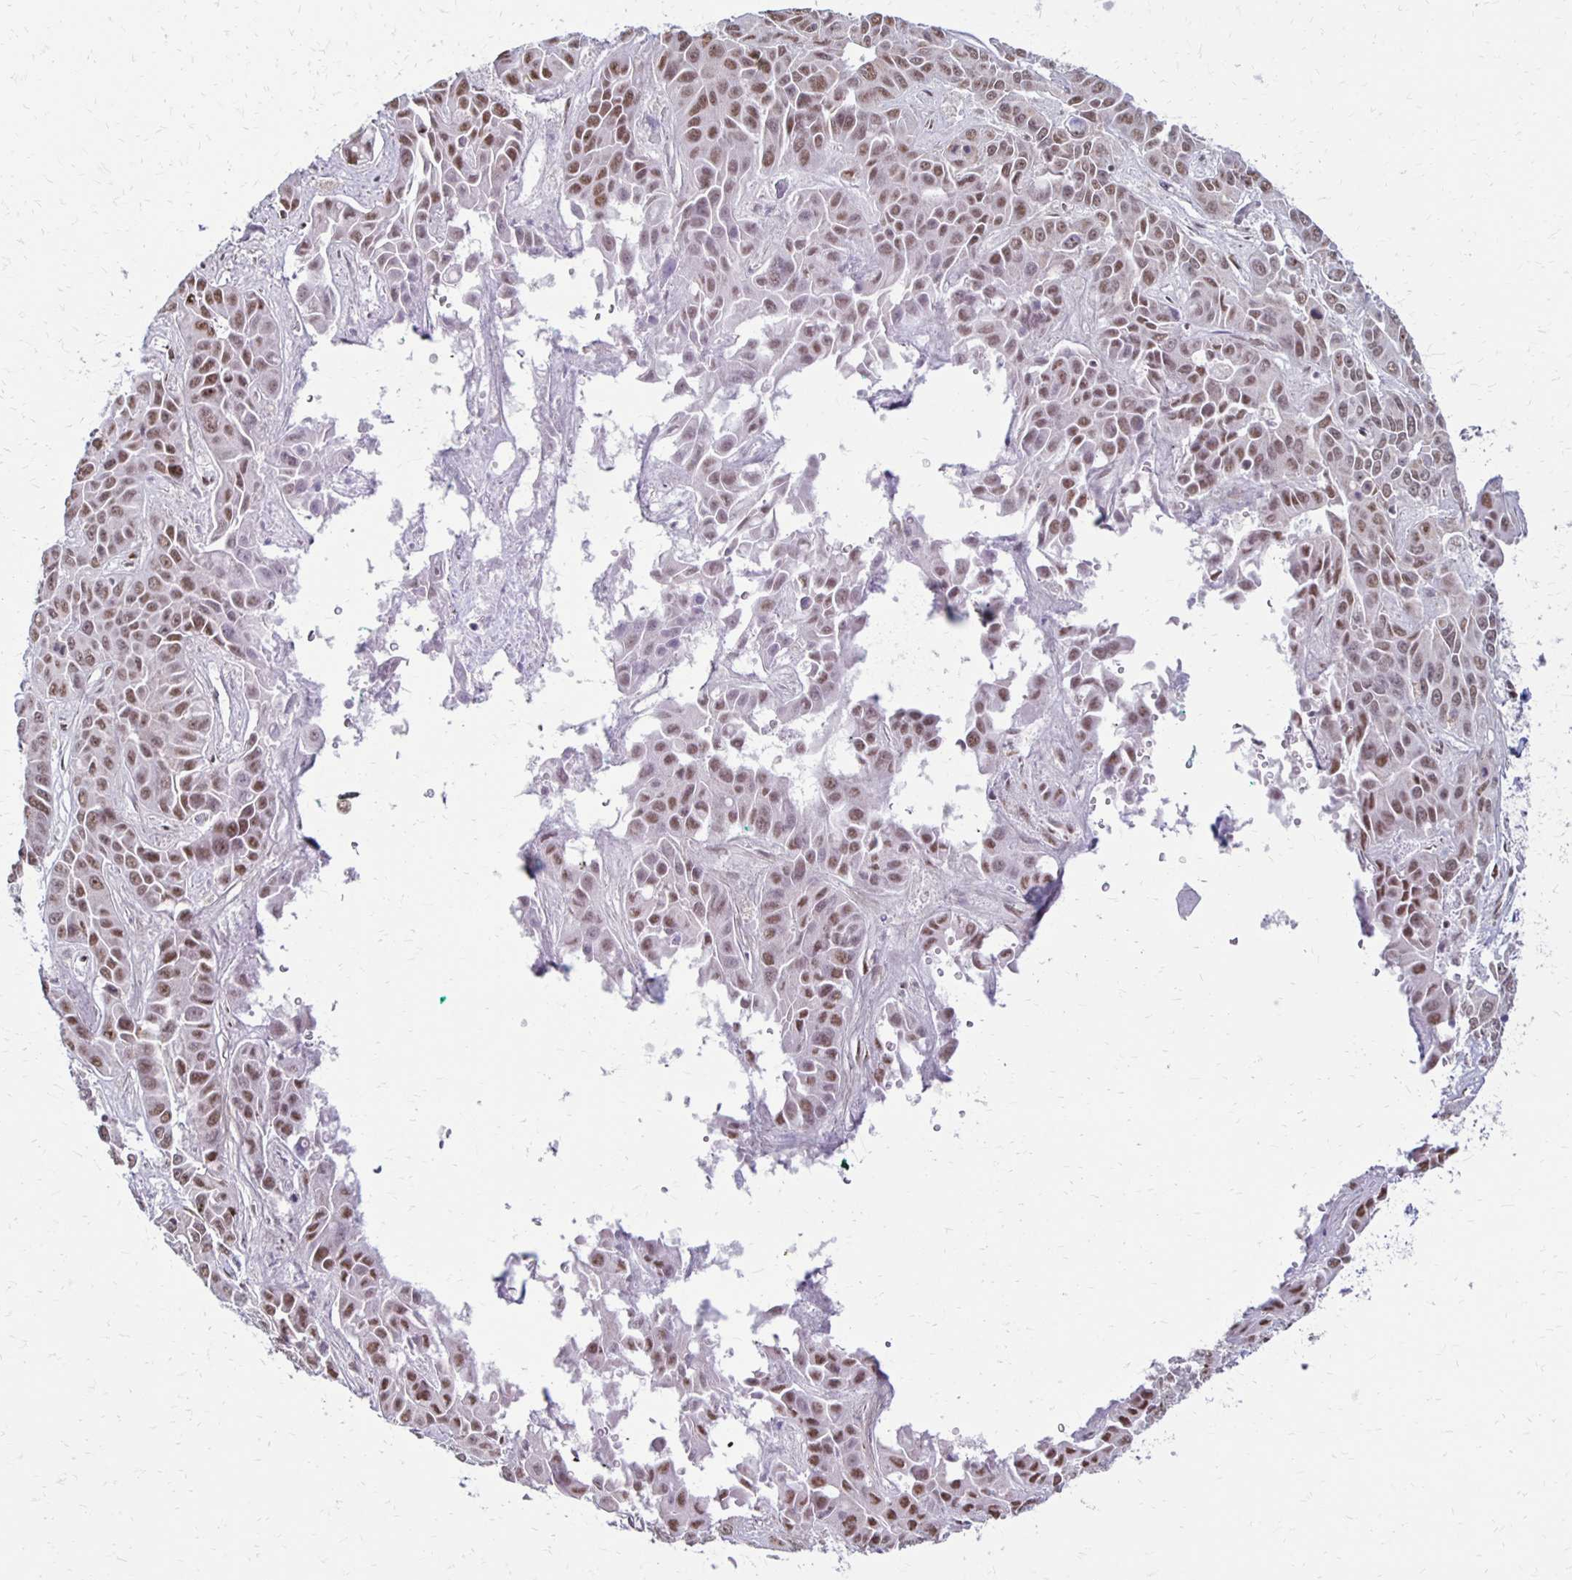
{"staining": {"intensity": "moderate", "quantity": ">75%", "location": "nuclear"}, "tissue": "liver cancer", "cell_type": "Tumor cells", "image_type": "cancer", "snomed": [{"axis": "morphology", "description": "Cholangiocarcinoma"}, {"axis": "topography", "description": "Liver"}], "caption": "A brown stain highlights moderate nuclear expression of a protein in human liver cancer tumor cells.", "gene": "DAGLA", "patient": {"sex": "female", "age": 52}}